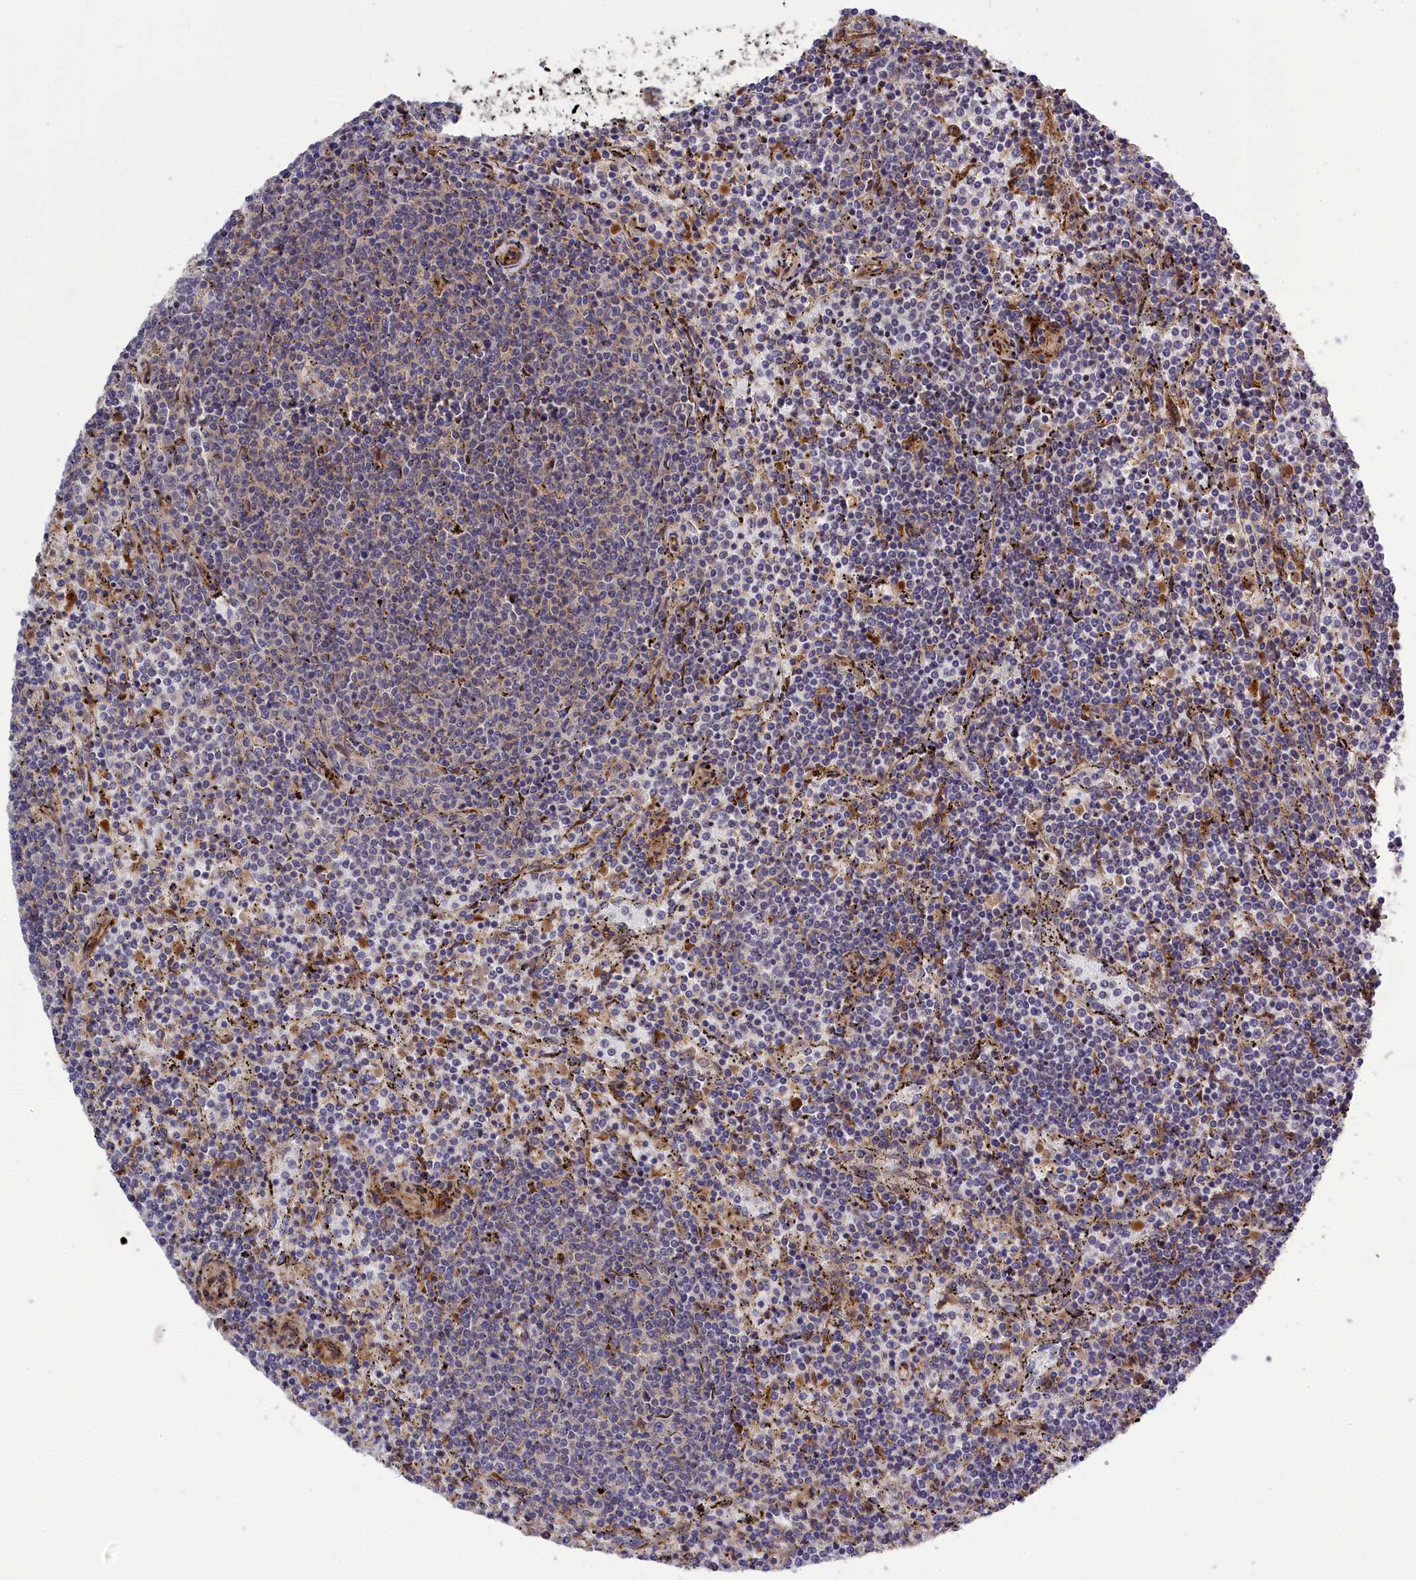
{"staining": {"intensity": "weak", "quantity": "<25%", "location": "cytoplasmic/membranous"}, "tissue": "lymphoma", "cell_type": "Tumor cells", "image_type": "cancer", "snomed": [{"axis": "morphology", "description": "Malignant lymphoma, non-Hodgkin's type, Low grade"}, {"axis": "topography", "description": "Spleen"}], "caption": "Low-grade malignant lymphoma, non-Hodgkin's type was stained to show a protein in brown. There is no significant expression in tumor cells.", "gene": "DDX60L", "patient": {"sex": "female", "age": 50}}